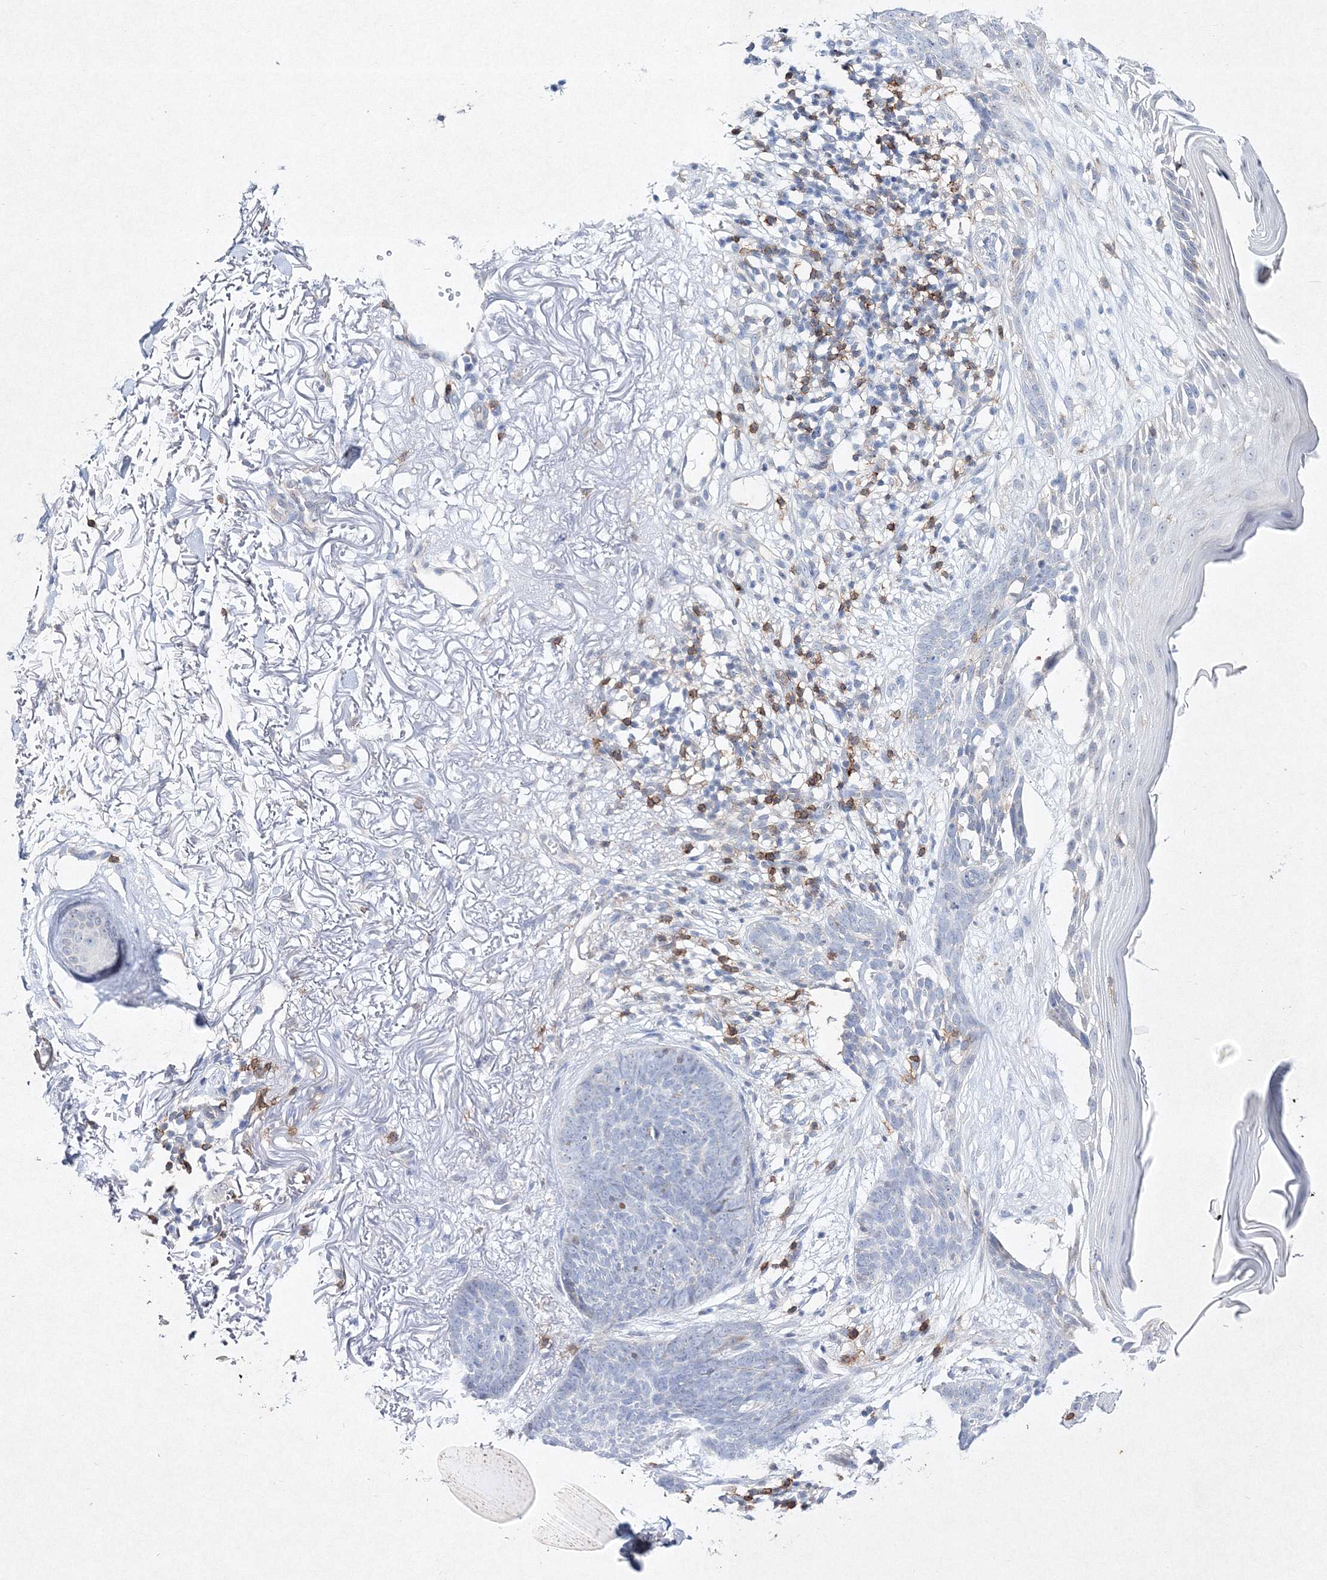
{"staining": {"intensity": "negative", "quantity": "none", "location": "none"}, "tissue": "skin cancer", "cell_type": "Tumor cells", "image_type": "cancer", "snomed": [{"axis": "morphology", "description": "Normal tissue, NOS"}, {"axis": "morphology", "description": "Basal cell carcinoma"}, {"axis": "topography", "description": "Skin"}], "caption": "Protein analysis of skin cancer (basal cell carcinoma) shows no significant expression in tumor cells.", "gene": "HCST", "patient": {"sex": "female", "age": 70}}